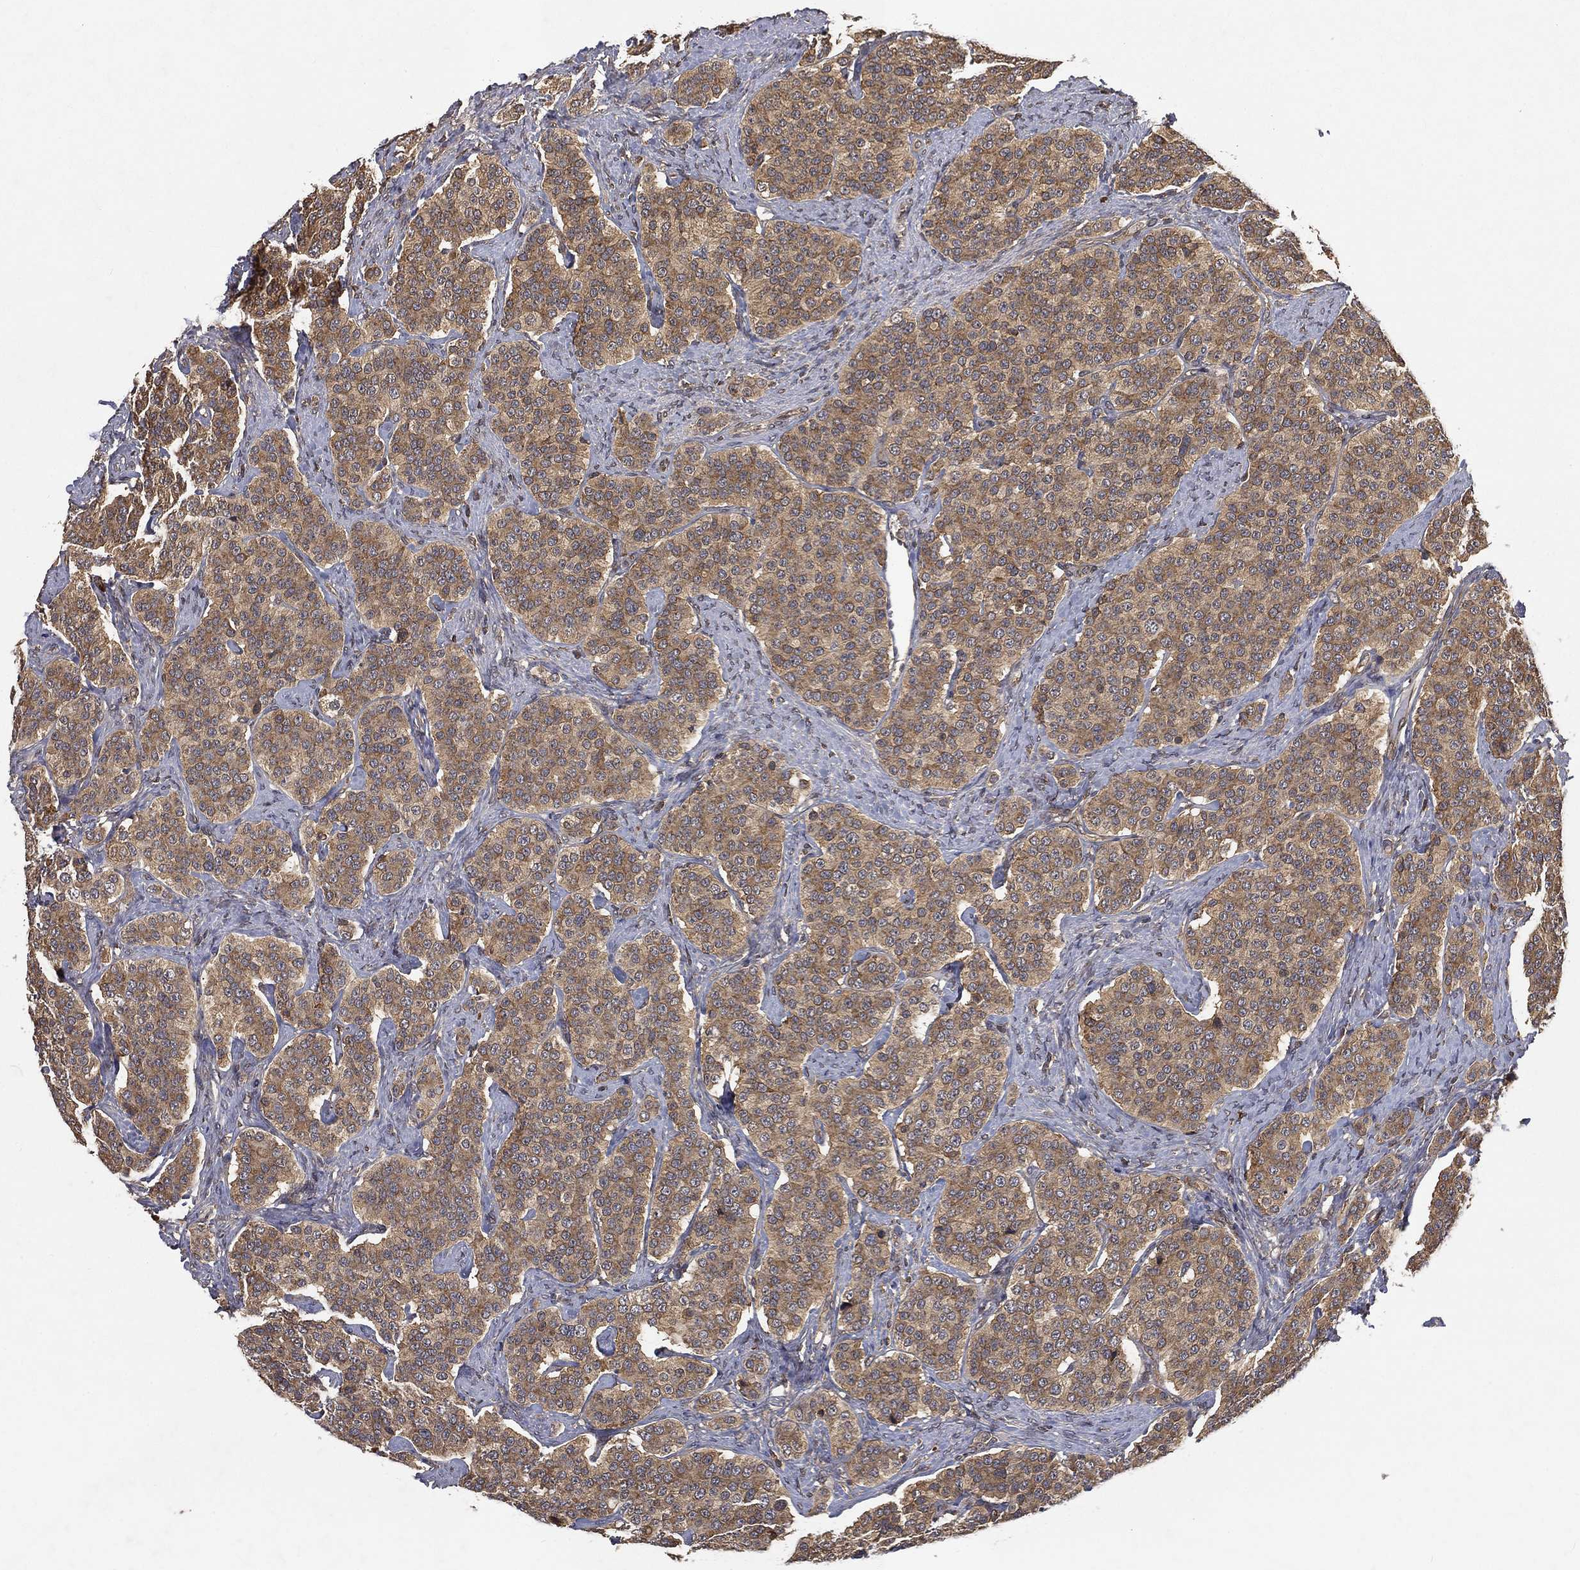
{"staining": {"intensity": "moderate", "quantity": ">75%", "location": "cytoplasmic/membranous"}, "tissue": "carcinoid", "cell_type": "Tumor cells", "image_type": "cancer", "snomed": [{"axis": "morphology", "description": "Carcinoid, malignant, NOS"}, {"axis": "topography", "description": "Small intestine"}], "caption": "Tumor cells show moderate cytoplasmic/membranous positivity in about >75% of cells in carcinoid. Nuclei are stained in blue.", "gene": "UBA5", "patient": {"sex": "female", "age": 58}}